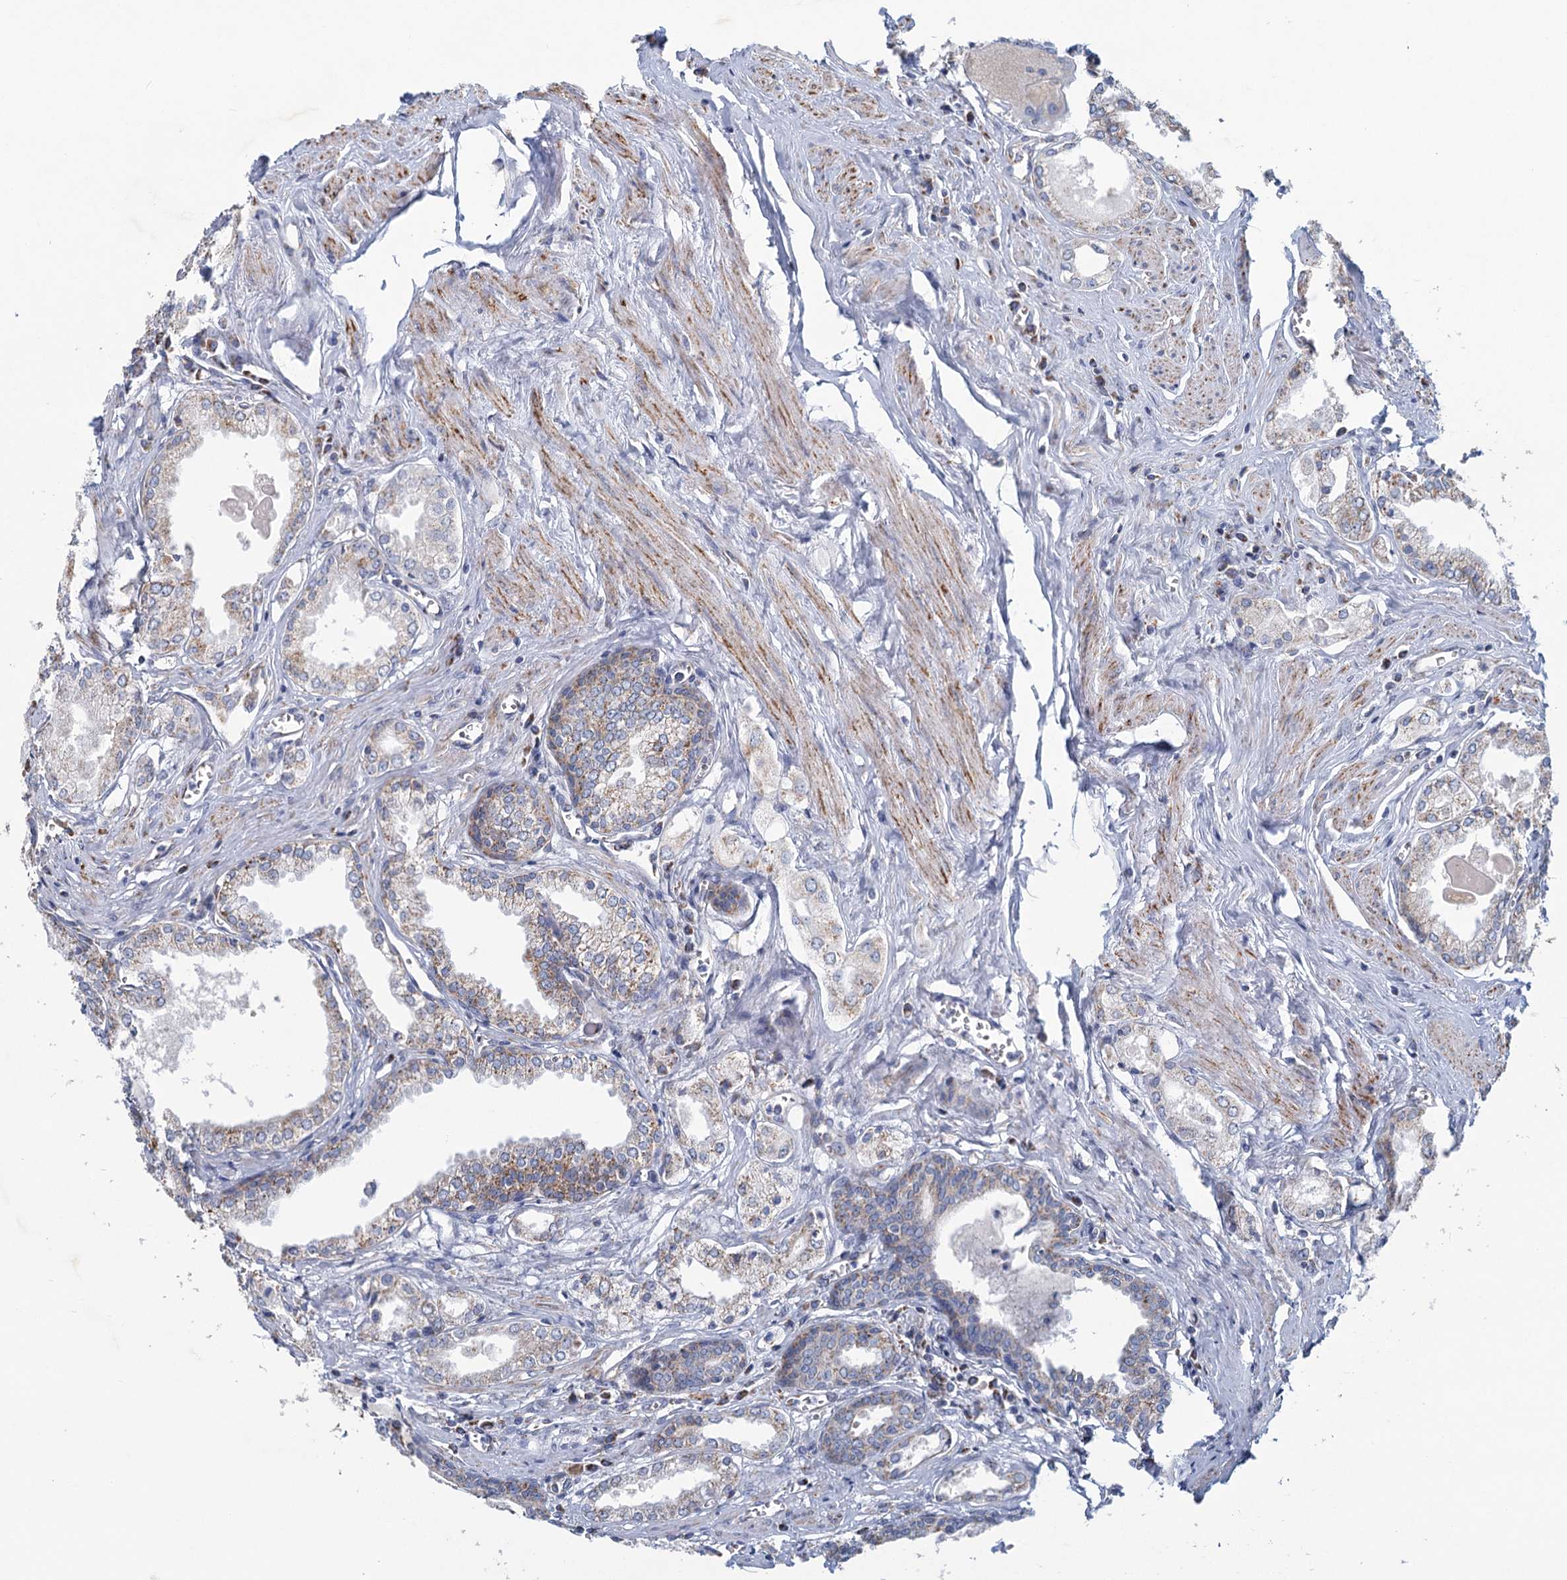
{"staining": {"intensity": "moderate", "quantity": "<25%", "location": "cytoplasmic/membranous"}, "tissue": "prostate cancer", "cell_type": "Tumor cells", "image_type": "cancer", "snomed": [{"axis": "morphology", "description": "Adenocarcinoma, Low grade"}, {"axis": "topography", "description": "Prostate"}], "caption": "Immunohistochemical staining of prostate cancer demonstrates low levels of moderate cytoplasmic/membranous protein positivity in about <25% of tumor cells.", "gene": "NDUFC2", "patient": {"sex": "male", "age": 60}}